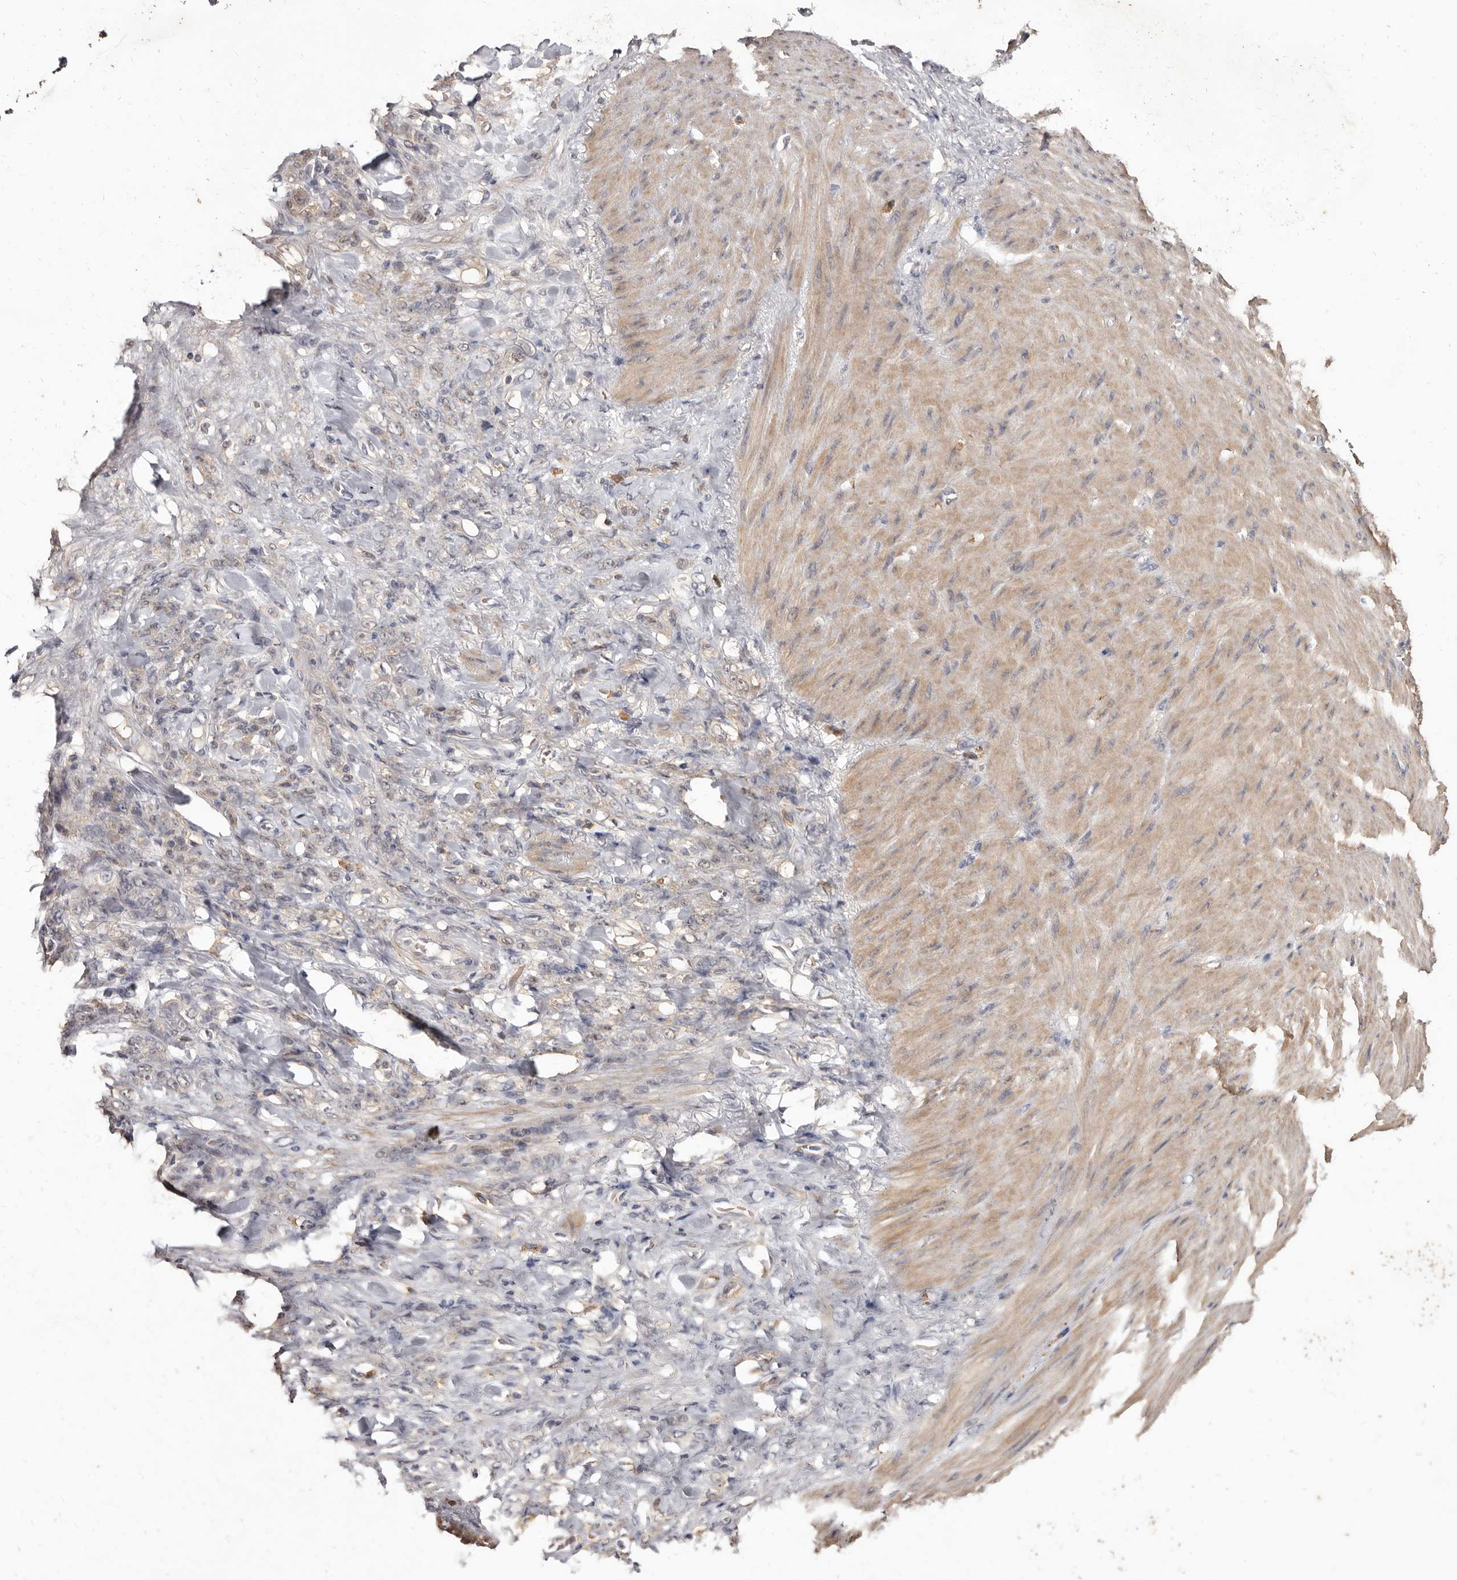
{"staining": {"intensity": "negative", "quantity": "none", "location": "none"}, "tissue": "stomach cancer", "cell_type": "Tumor cells", "image_type": "cancer", "snomed": [{"axis": "morphology", "description": "Normal tissue, NOS"}, {"axis": "morphology", "description": "Adenocarcinoma, NOS"}, {"axis": "topography", "description": "Stomach"}], "caption": "This histopathology image is of stomach adenocarcinoma stained with immunohistochemistry (IHC) to label a protein in brown with the nuclei are counter-stained blue. There is no staining in tumor cells. (DAB (3,3'-diaminobenzidine) immunohistochemistry visualized using brightfield microscopy, high magnification).", "gene": "INAVA", "patient": {"sex": "male", "age": 82}}